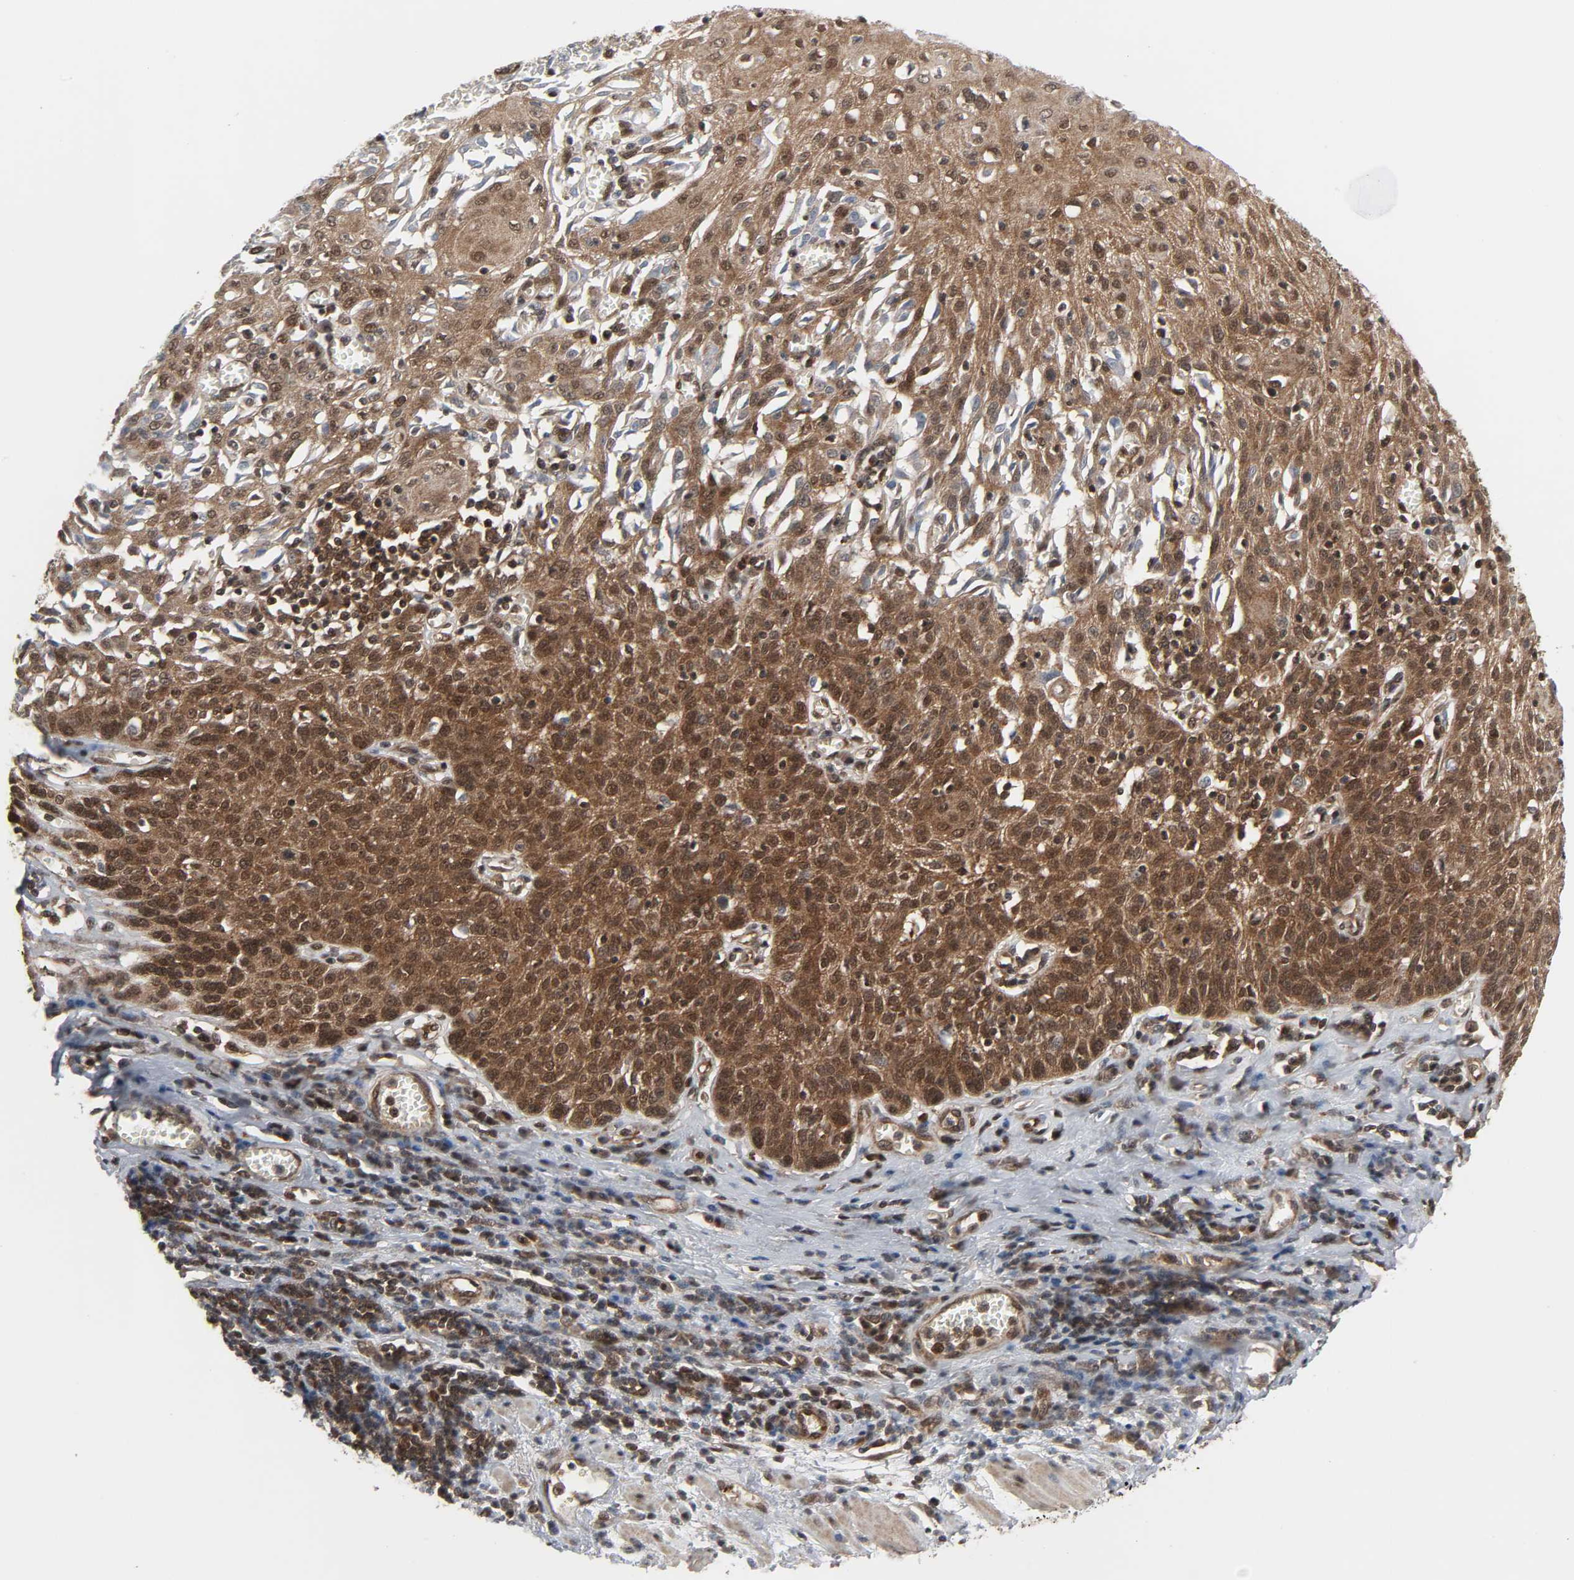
{"staining": {"intensity": "strong", "quantity": ">75%", "location": "cytoplasmic/membranous,nuclear"}, "tissue": "esophagus", "cell_type": "Squamous epithelial cells", "image_type": "normal", "snomed": [{"axis": "morphology", "description": "Normal tissue, NOS"}, {"axis": "morphology", "description": "Squamous cell carcinoma, NOS"}, {"axis": "topography", "description": "Esophagus"}], "caption": "IHC photomicrograph of unremarkable human esophagus stained for a protein (brown), which demonstrates high levels of strong cytoplasmic/membranous,nuclear staining in about >75% of squamous epithelial cells.", "gene": "GSK3A", "patient": {"sex": "male", "age": 65}}